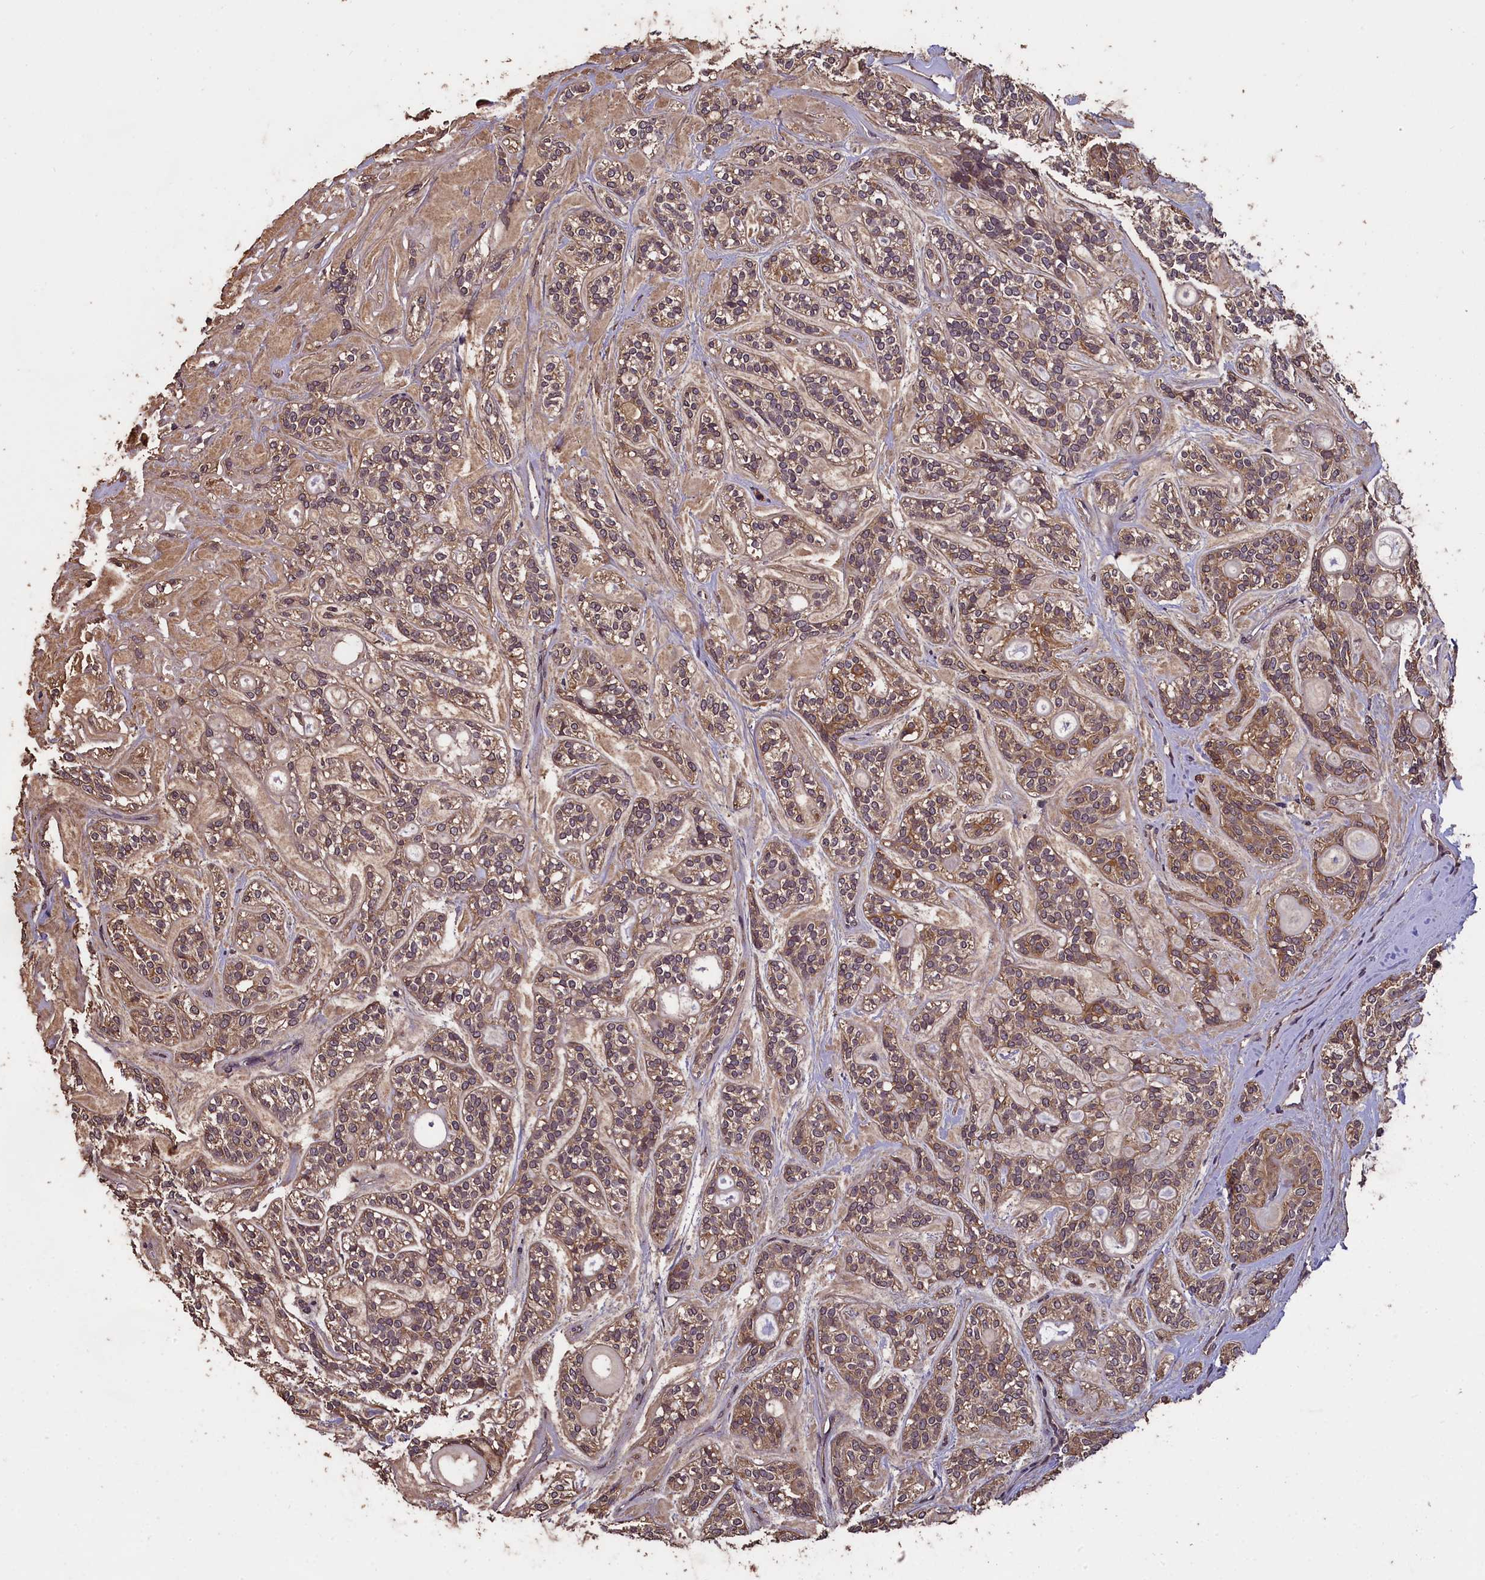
{"staining": {"intensity": "moderate", "quantity": "<25%", "location": "cytoplasmic/membranous"}, "tissue": "head and neck cancer", "cell_type": "Tumor cells", "image_type": "cancer", "snomed": [{"axis": "morphology", "description": "Adenocarcinoma, NOS"}, {"axis": "topography", "description": "Head-Neck"}], "caption": "An image of head and neck adenocarcinoma stained for a protein shows moderate cytoplasmic/membranous brown staining in tumor cells. The protein of interest is shown in brown color, while the nuclei are stained blue.", "gene": "CHD9", "patient": {"sex": "male", "age": 66}}